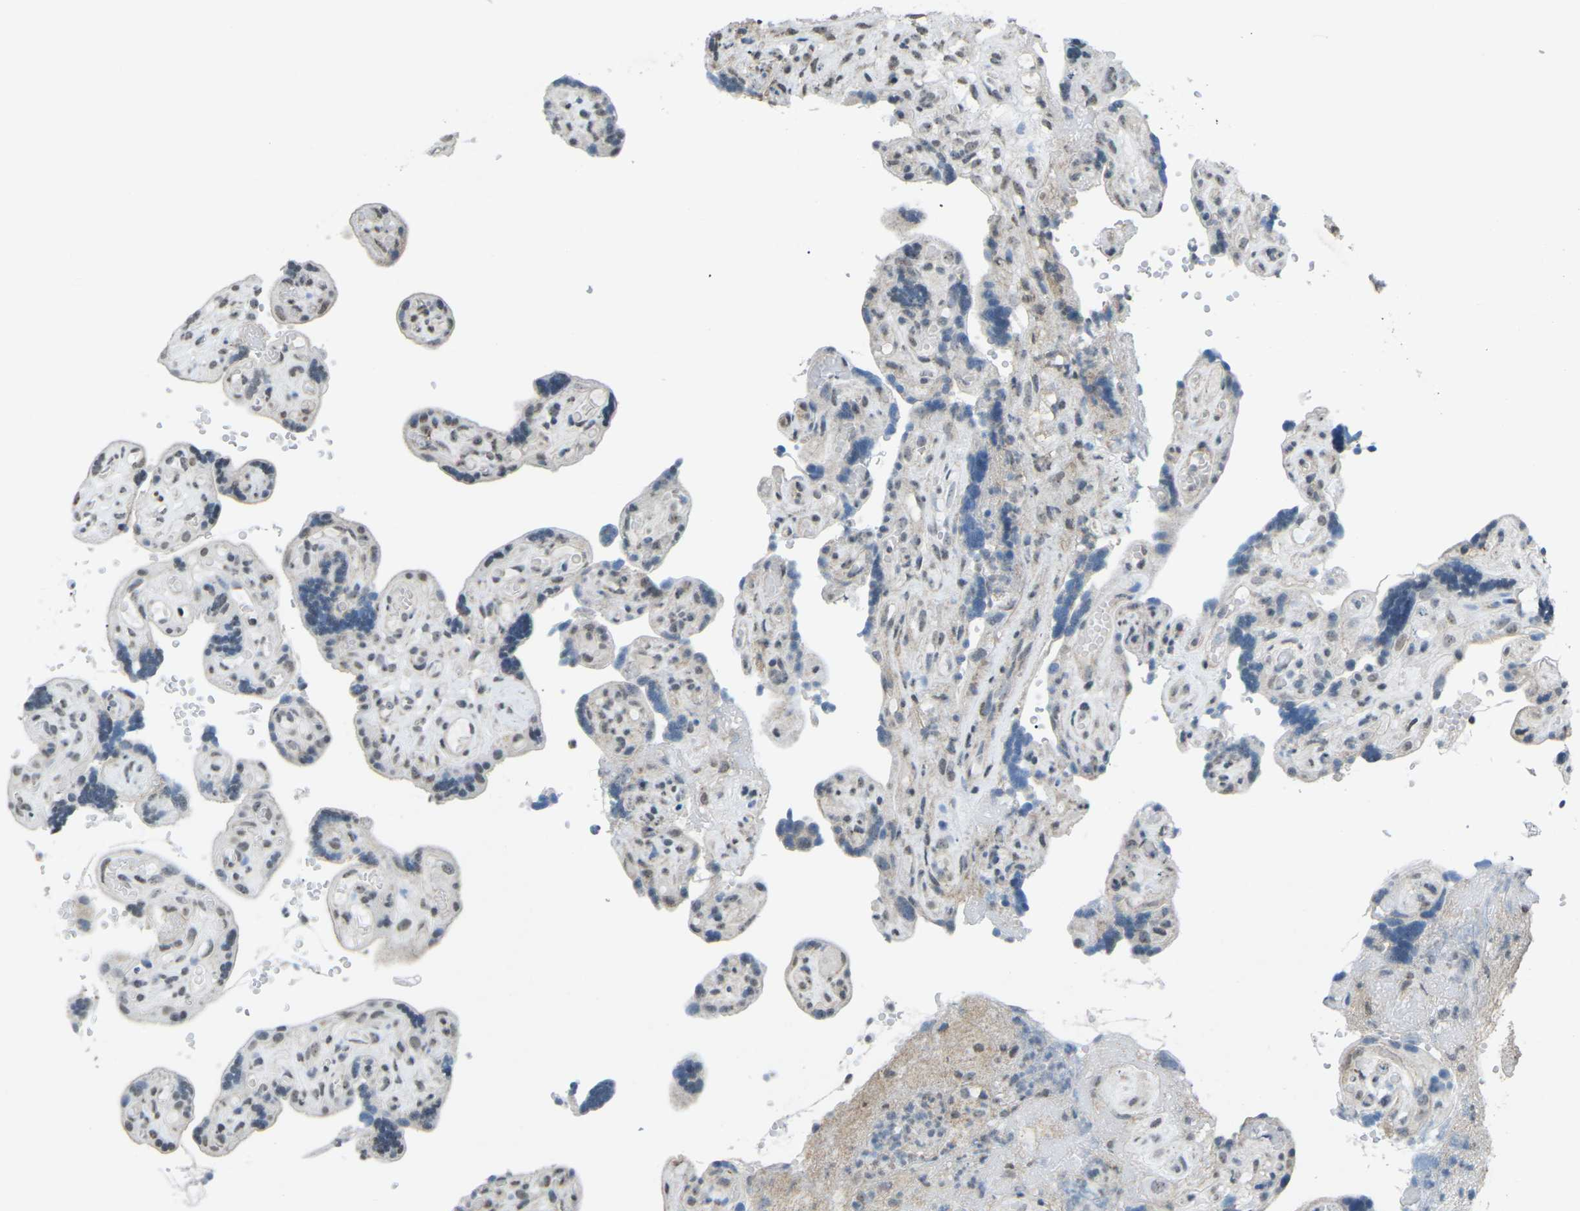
{"staining": {"intensity": "weak", "quantity": "<25%", "location": "cytoplasmic/membranous,nuclear"}, "tissue": "placenta", "cell_type": "Decidual cells", "image_type": "normal", "snomed": [{"axis": "morphology", "description": "Normal tissue, NOS"}, {"axis": "topography", "description": "Placenta"}], "caption": "Benign placenta was stained to show a protein in brown. There is no significant positivity in decidual cells. (Brightfield microscopy of DAB immunohistochemistry at high magnification).", "gene": "TFR2", "patient": {"sex": "female", "age": 30}}